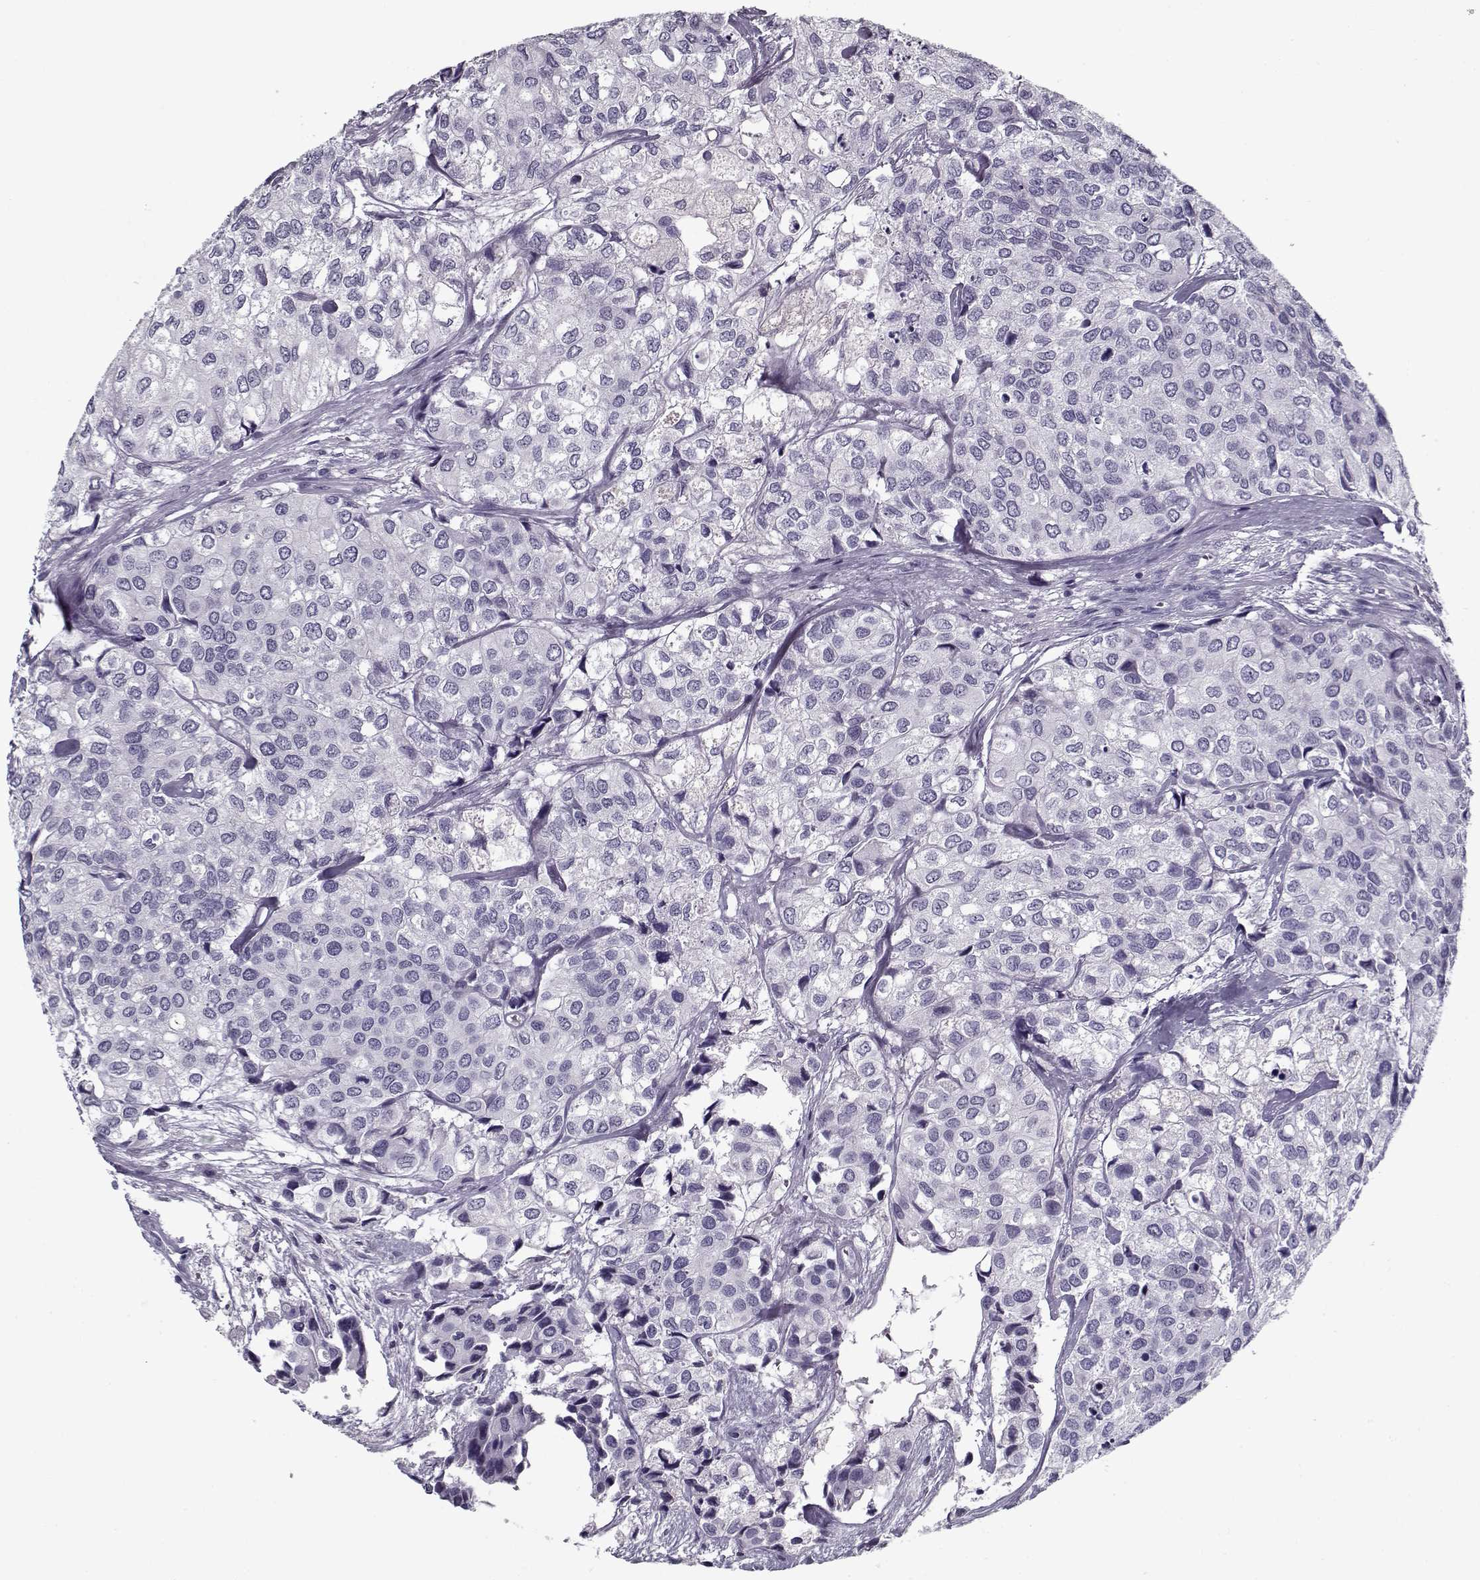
{"staining": {"intensity": "negative", "quantity": "none", "location": "none"}, "tissue": "urothelial cancer", "cell_type": "Tumor cells", "image_type": "cancer", "snomed": [{"axis": "morphology", "description": "Urothelial carcinoma, High grade"}, {"axis": "topography", "description": "Urinary bladder"}], "caption": "DAB immunohistochemical staining of high-grade urothelial carcinoma exhibits no significant positivity in tumor cells.", "gene": "RNF32", "patient": {"sex": "male", "age": 73}}